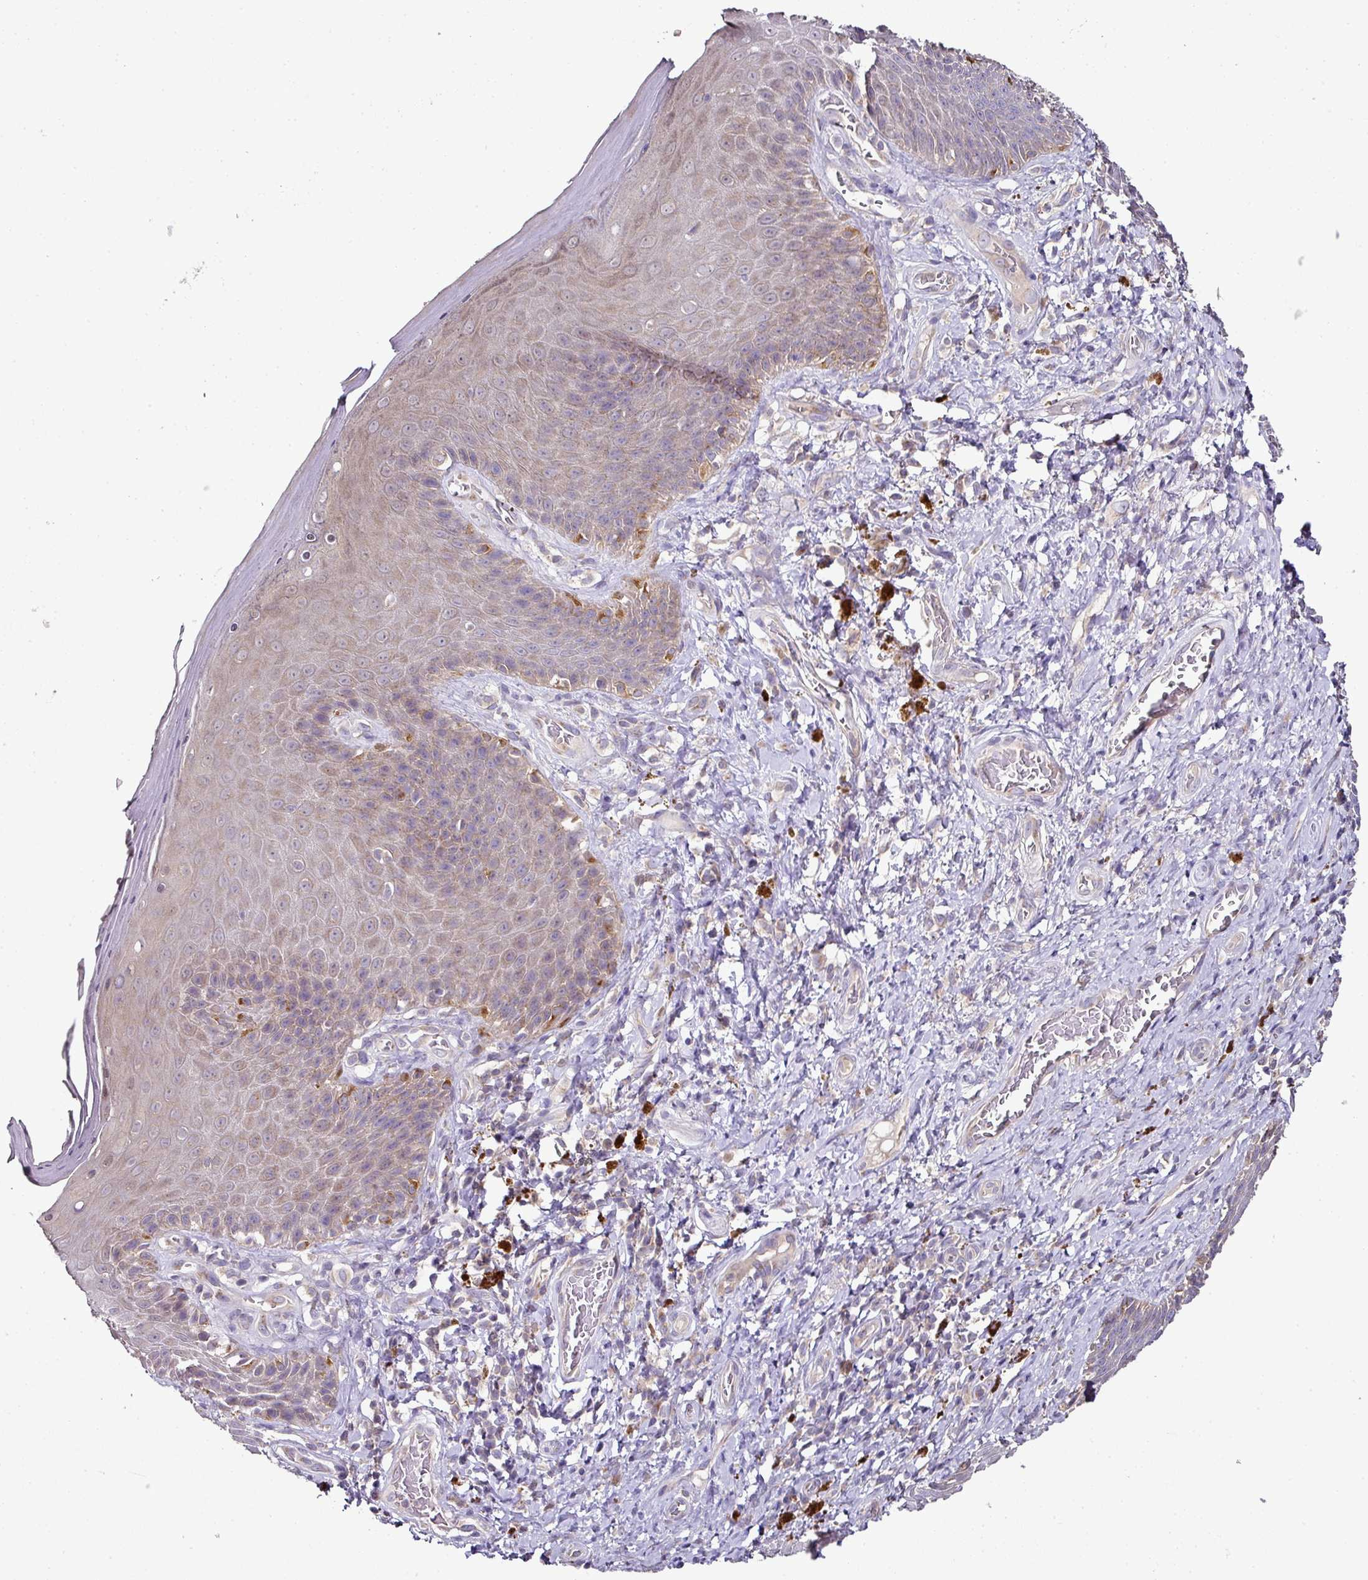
{"staining": {"intensity": "weak", "quantity": "<25%", "location": "cytoplasmic/membranous"}, "tissue": "skin", "cell_type": "Epidermal cells", "image_type": "normal", "snomed": [{"axis": "morphology", "description": "Normal tissue, NOS"}, {"axis": "topography", "description": "Anal"}, {"axis": "topography", "description": "Peripheral nerve tissue"}], "caption": "The image exhibits no staining of epidermal cells in benign skin. (IHC, brightfield microscopy, high magnification).", "gene": "SKIC2", "patient": {"sex": "male", "age": 53}}